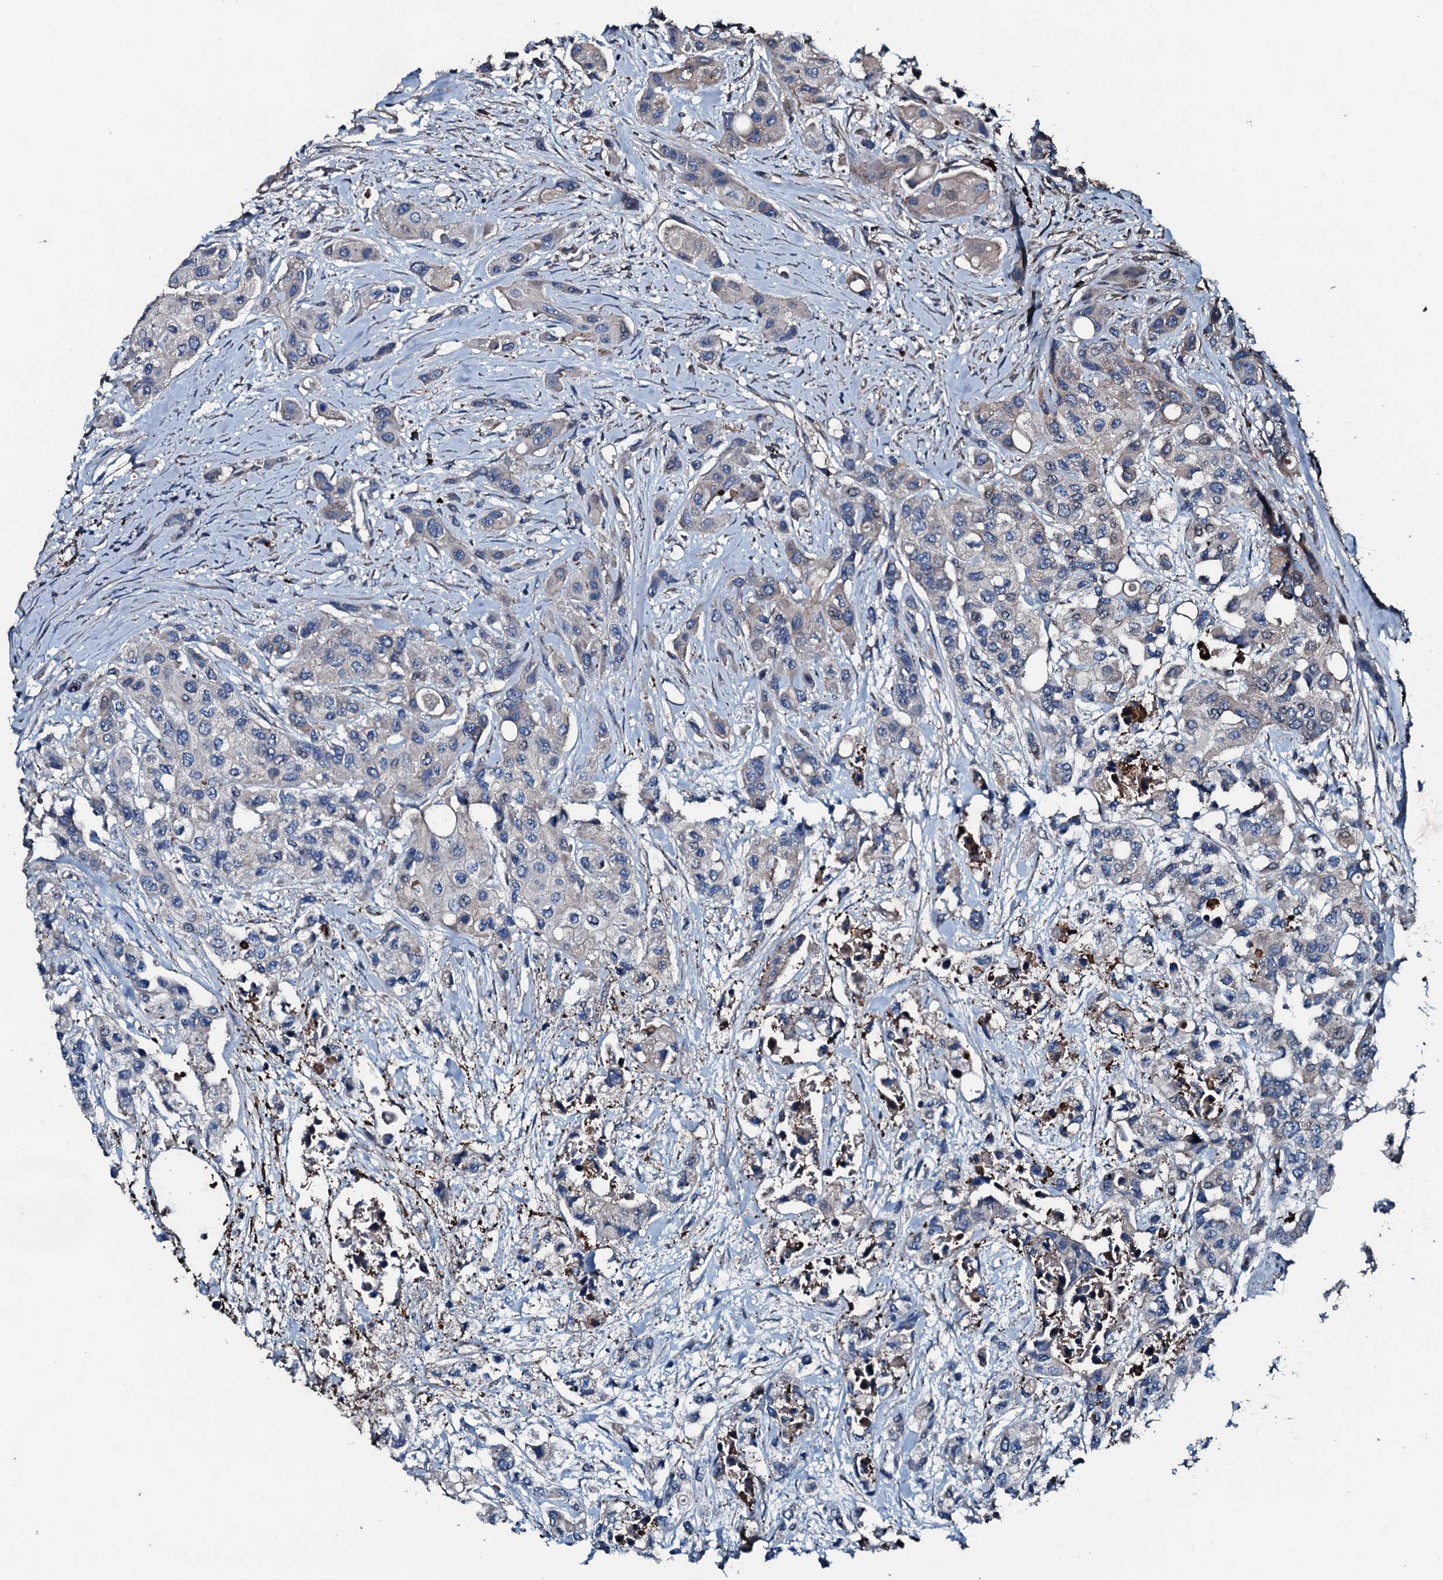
{"staining": {"intensity": "weak", "quantity": "<25%", "location": "cytoplasmic/membranous"}, "tissue": "urothelial cancer", "cell_type": "Tumor cells", "image_type": "cancer", "snomed": [{"axis": "morphology", "description": "Normal tissue, NOS"}, {"axis": "morphology", "description": "Urothelial carcinoma, High grade"}, {"axis": "topography", "description": "Vascular tissue"}, {"axis": "topography", "description": "Urinary bladder"}], "caption": "A histopathology image of urothelial cancer stained for a protein displays no brown staining in tumor cells. (Stains: DAB (3,3'-diaminobenzidine) immunohistochemistry (IHC) with hematoxylin counter stain, Microscopy: brightfield microscopy at high magnification).", "gene": "AARS1", "patient": {"sex": "female", "age": 56}}